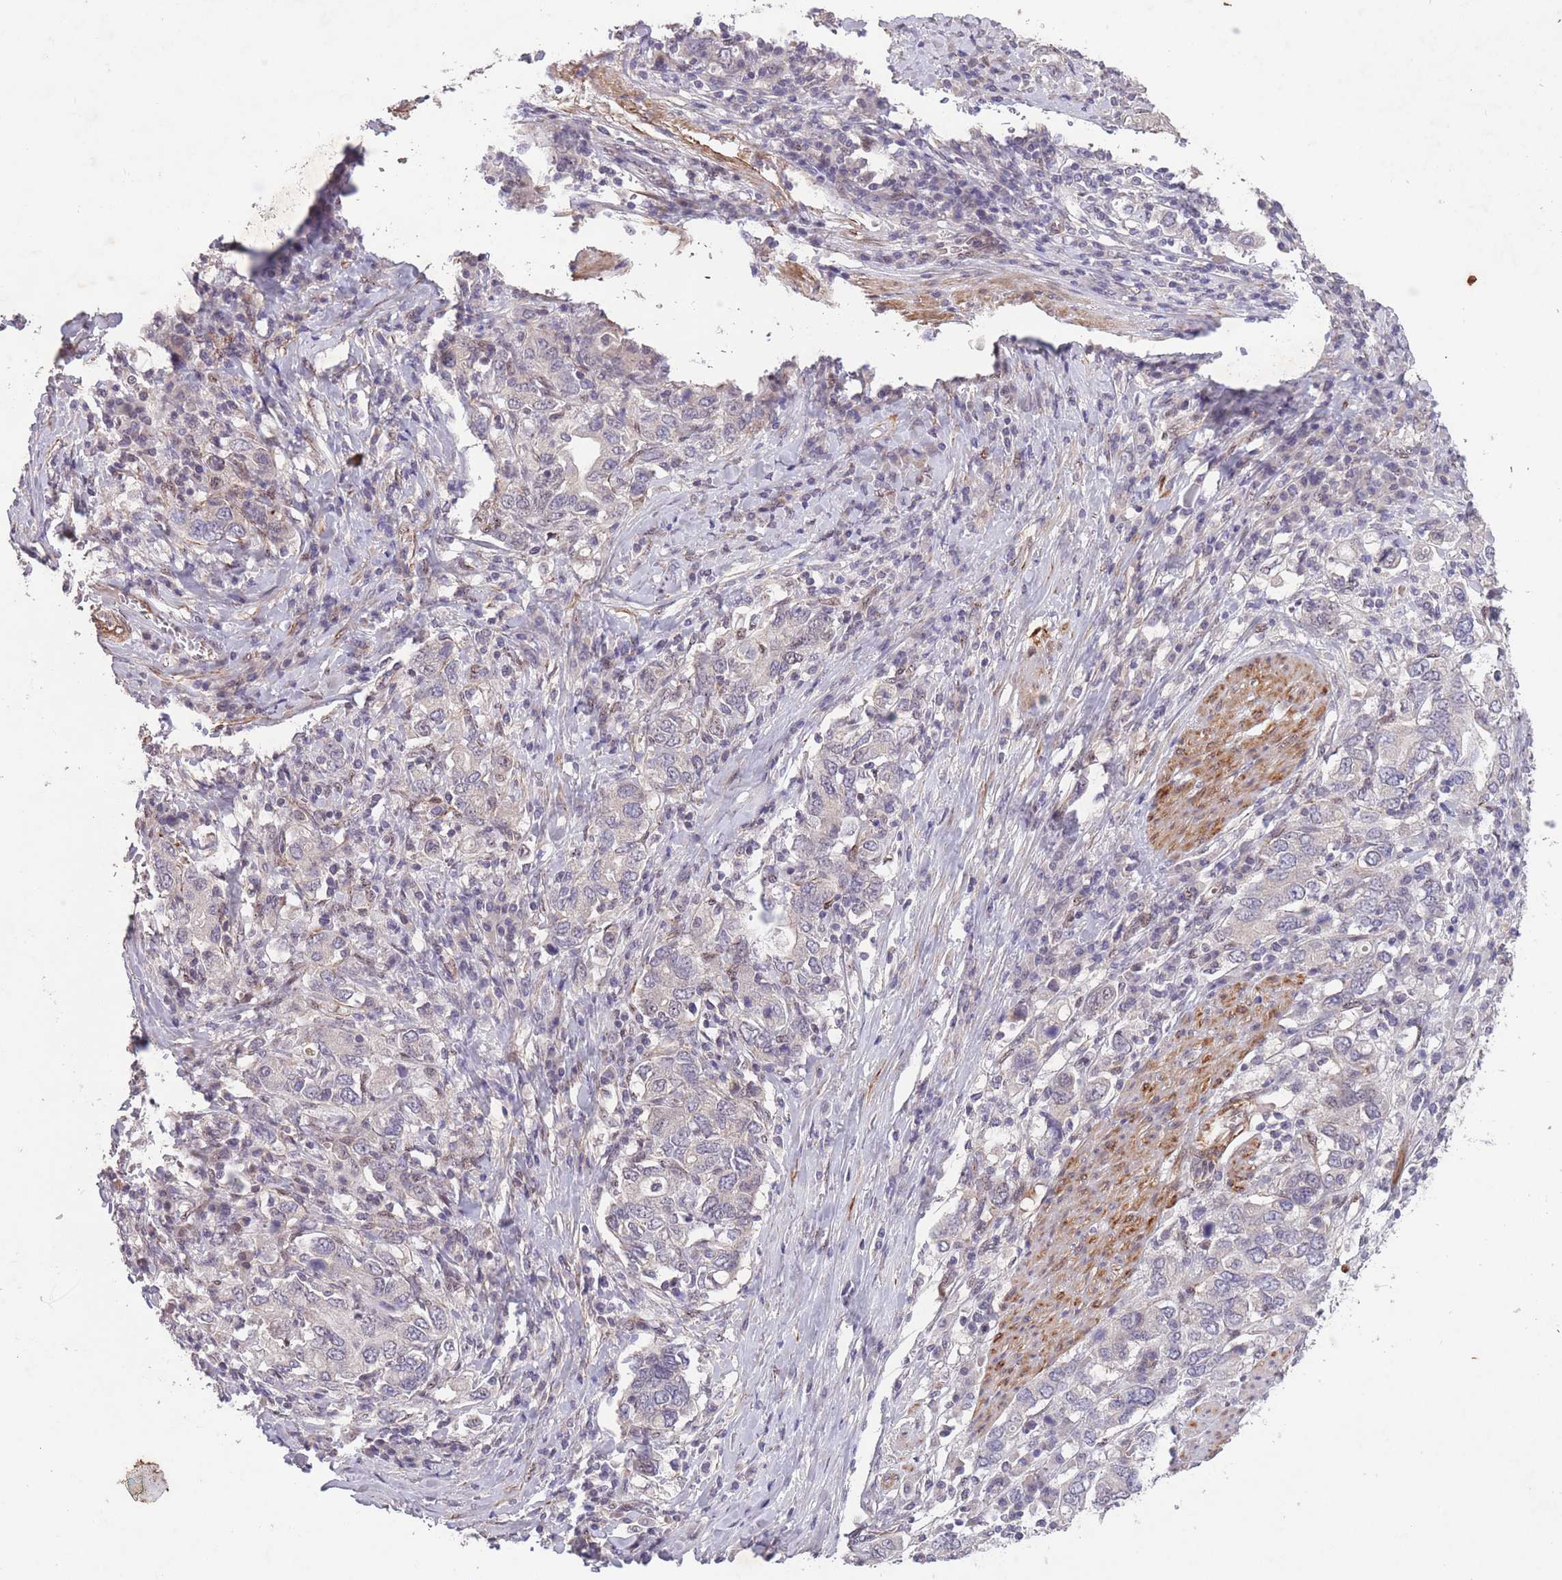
{"staining": {"intensity": "negative", "quantity": "none", "location": "none"}, "tissue": "stomach cancer", "cell_type": "Tumor cells", "image_type": "cancer", "snomed": [{"axis": "morphology", "description": "Adenocarcinoma, NOS"}, {"axis": "topography", "description": "Stomach, upper"}, {"axis": "topography", "description": "Stomach"}], "caption": "DAB (3,3'-diaminobenzidine) immunohistochemical staining of stomach cancer (adenocarcinoma) exhibits no significant expression in tumor cells.", "gene": "CBX6", "patient": {"sex": "male", "age": 62}}